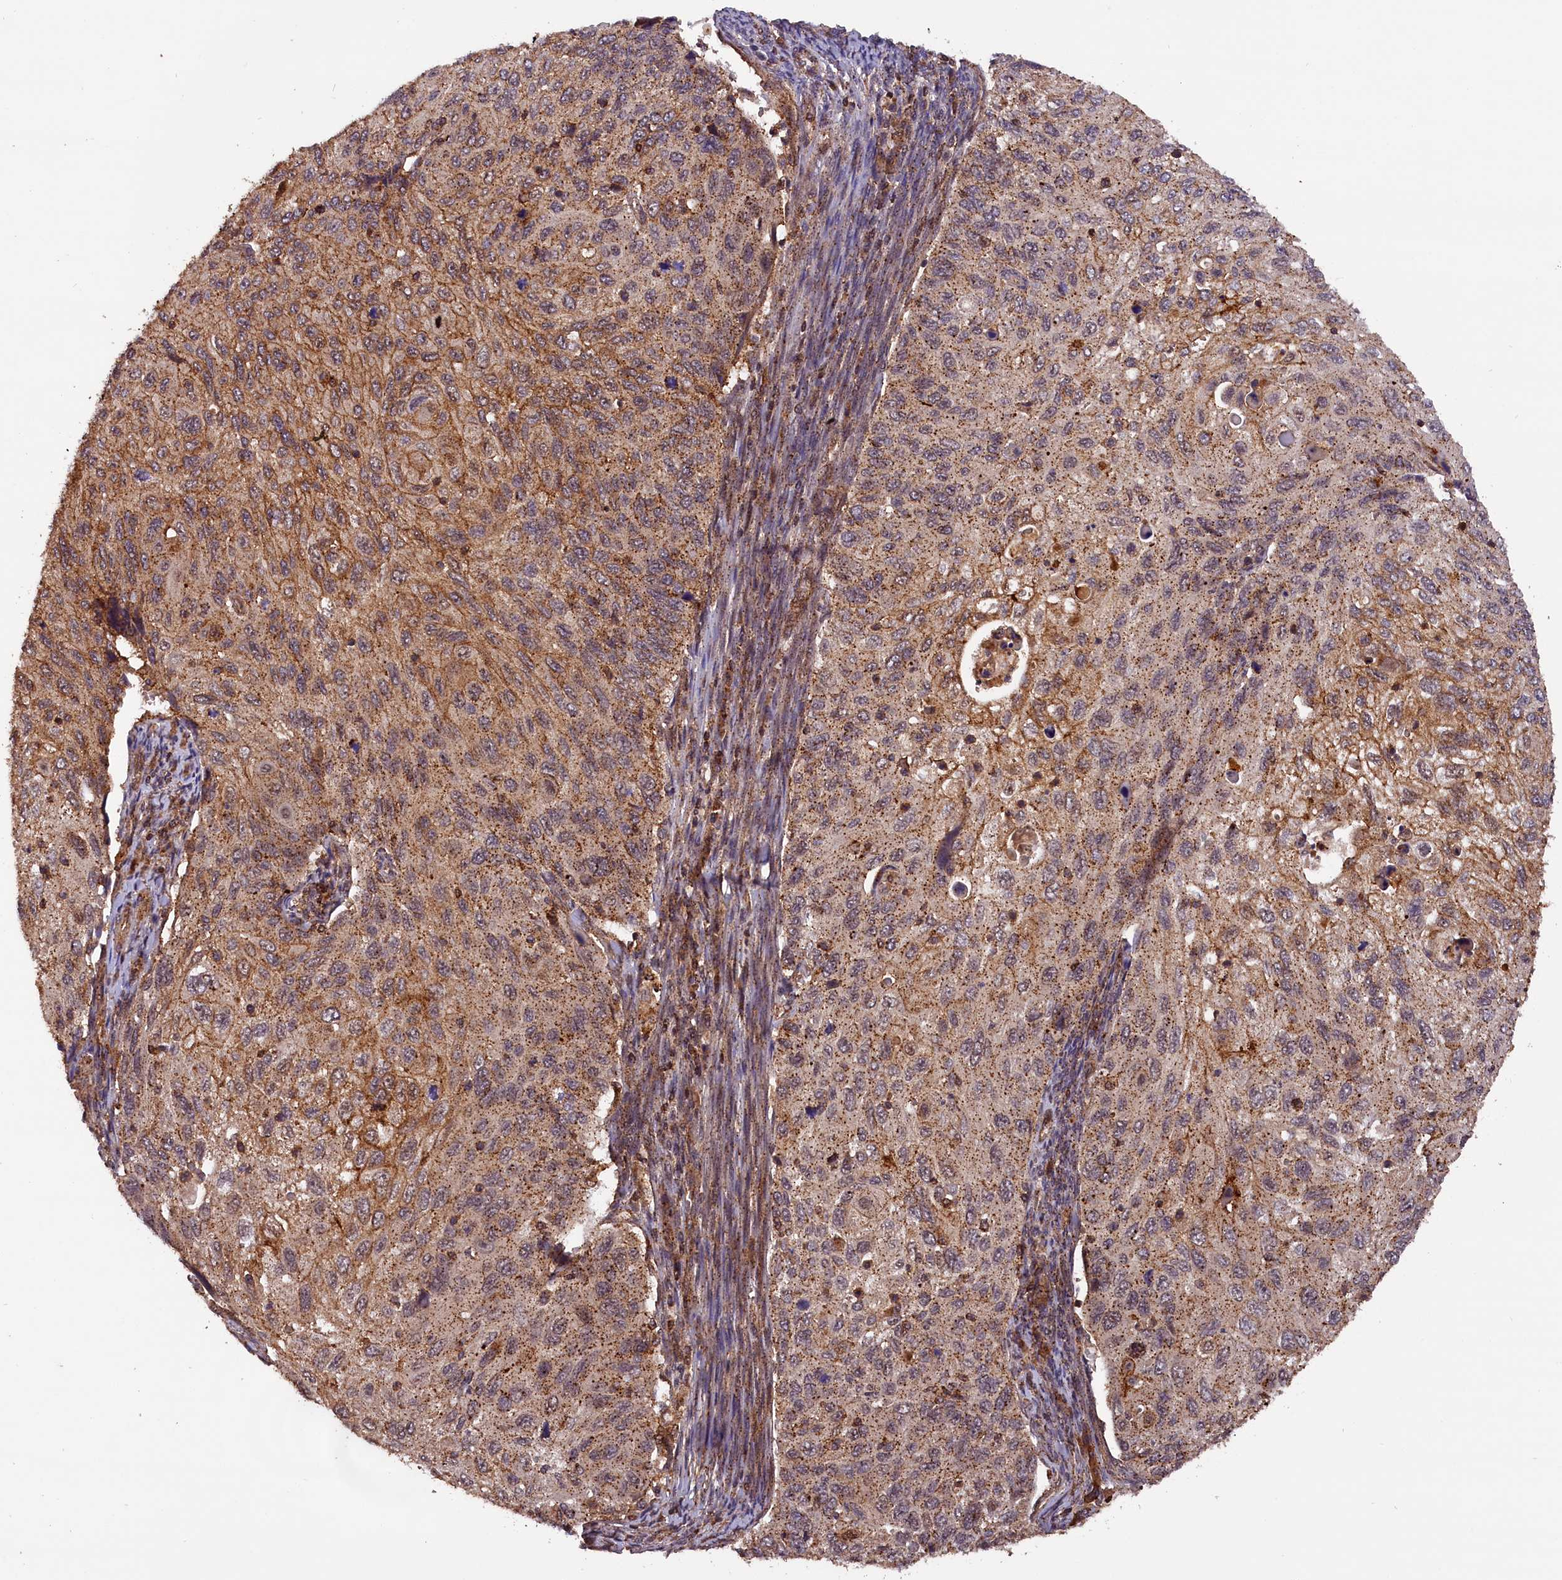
{"staining": {"intensity": "moderate", "quantity": ">75%", "location": "cytoplasmic/membranous"}, "tissue": "cervical cancer", "cell_type": "Tumor cells", "image_type": "cancer", "snomed": [{"axis": "morphology", "description": "Squamous cell carcinoma, NOS"}, {"axis": "topography", "description": "Cervix"}], "caption": "Protein analysis of cervical cancer (squamous cell carcinoma) tissue reveals moderate cytoplasmic/membranous positivity in about >75% of tumor cells. Nuclei are stained in blue.", "gene": "IST1", "patient": {"sex": "female", "age": 70}}